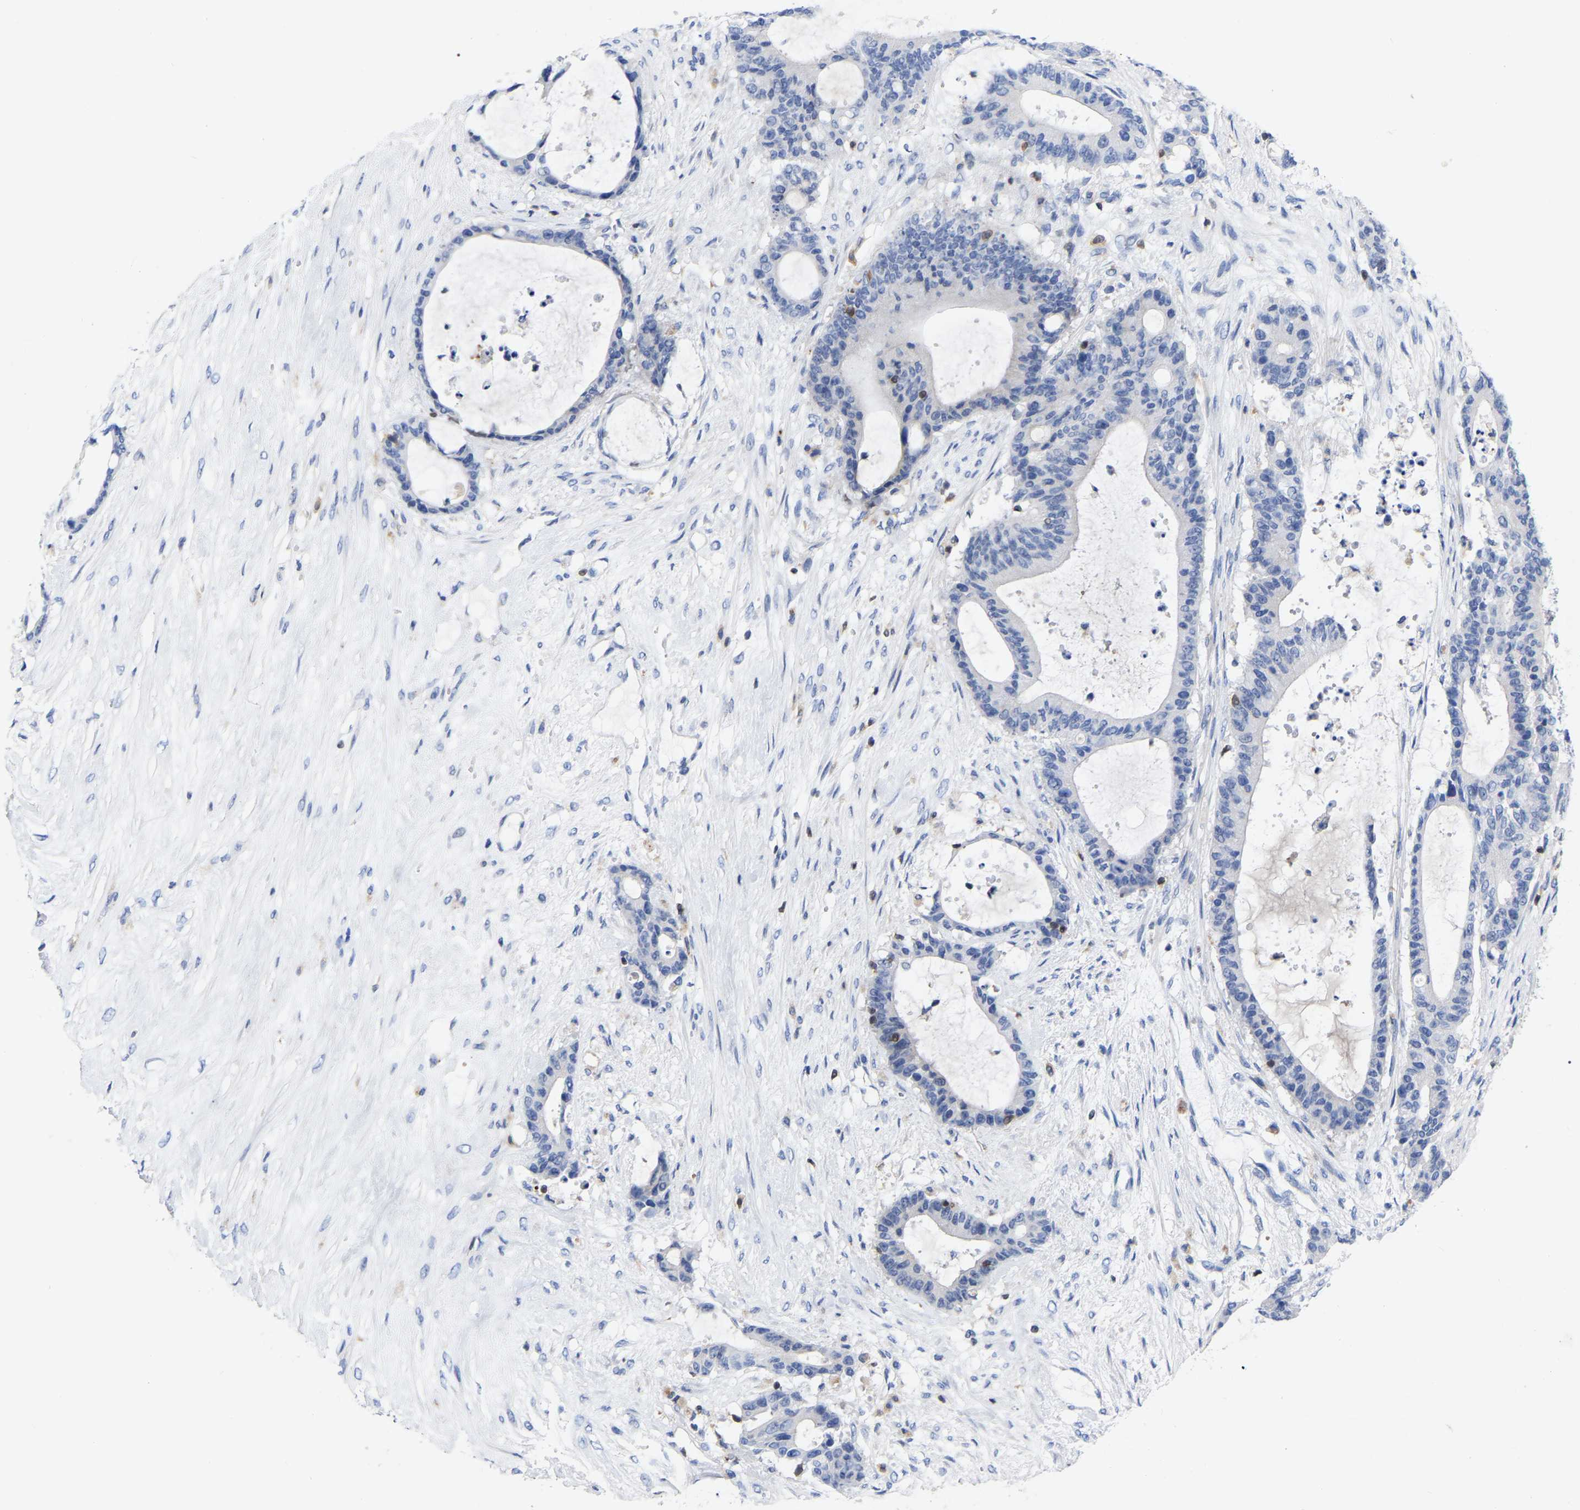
{"staining": {"intensity": "negative", "quantity": "none", "location": "none"}, "tissue": "liver cancer", "cell_type": "Tumor cells", "image_type": "cancer", "snomed": [{"axis": "morphology", "description": "Cholangiocarcinoma"}, {"axis": "topography", "description": "Liver"}], "caption": "This is an immunohistochemistry (IHC) micrograph of human liver cholangiocarcinoma. There is no expression in tumor cells.", "gene": "PTPN7", "patient": {"sex": "female", "age": 73}}